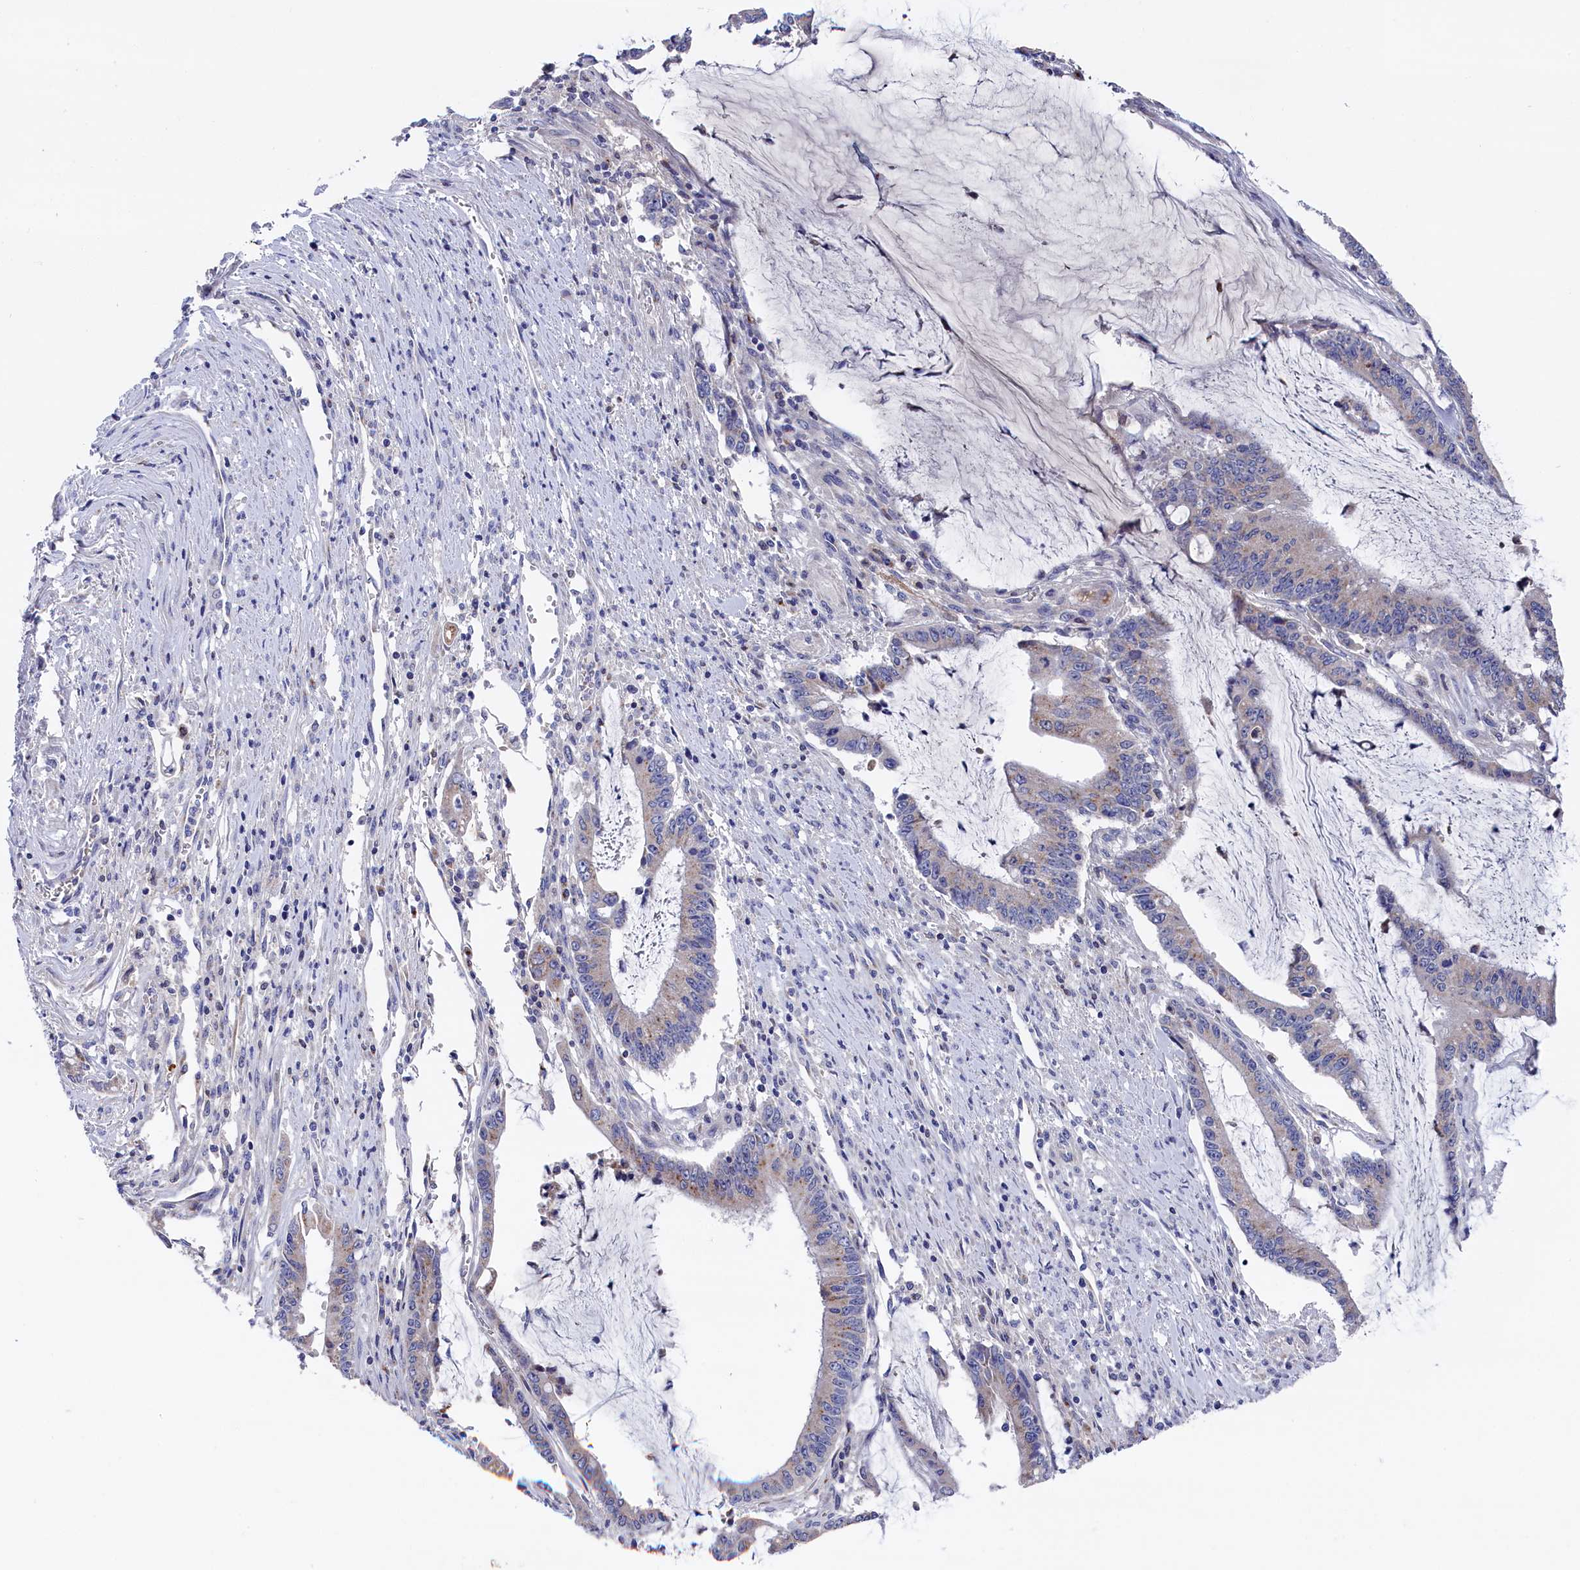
{"staining": {"intensity": "negative", "quantity": "none", "location": "none"}, "tissue": "pancreatic cancer", "cell_type": "Tumor cells", "image_type": "cancer", "snomed": [{"axis": "morphology", "description": "Adenocarcinoma, NOS"}, {"axis": "topography", "description": "Pancreas"}], "caption": "A micrograph of human adenocarcinoma (pancreatic) is negative for staining in tumor cells.", "gene": "GPR108", "patient": {"sex": "female", "age": 50}}